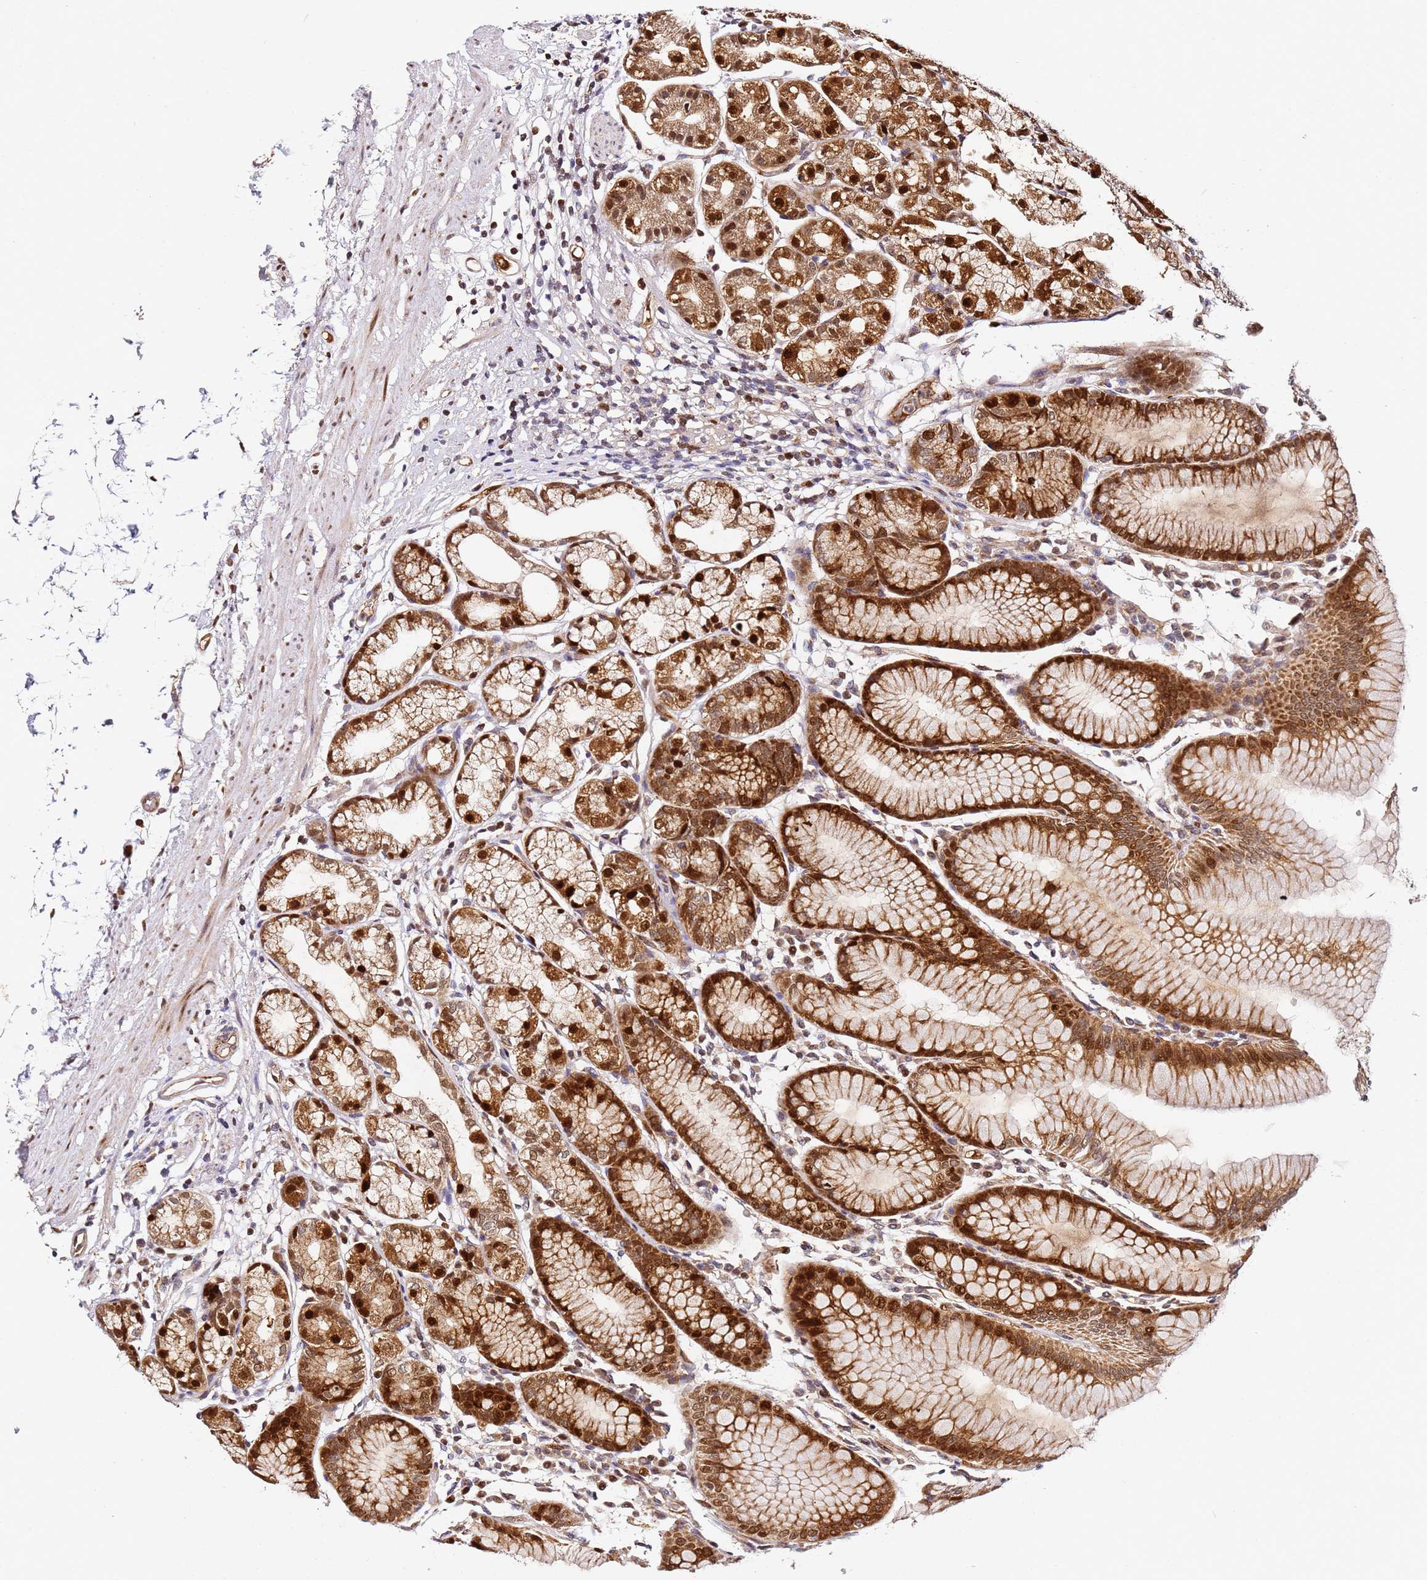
{"staining": {"intensity": "strong", "quantity": ">75%", "location": "cytoplasmic/membranous,nuclear"}, "tissue": "stomach", "cell_type": "Glandular cells", "image_type": "normal", "snomed": [{"axis": "morphology", "description": "Normal tissue, NOS"}, {"axis": "topography", "description": "Stomach"}], "caption": "Immunohistochemical staining of normal human stomach displays strong cytoplasmic/membranous,nuclear protein staining in about >75% of glandular cells.", "gene": "SMOX", "patient": {"sex": "female", "age": 57}}